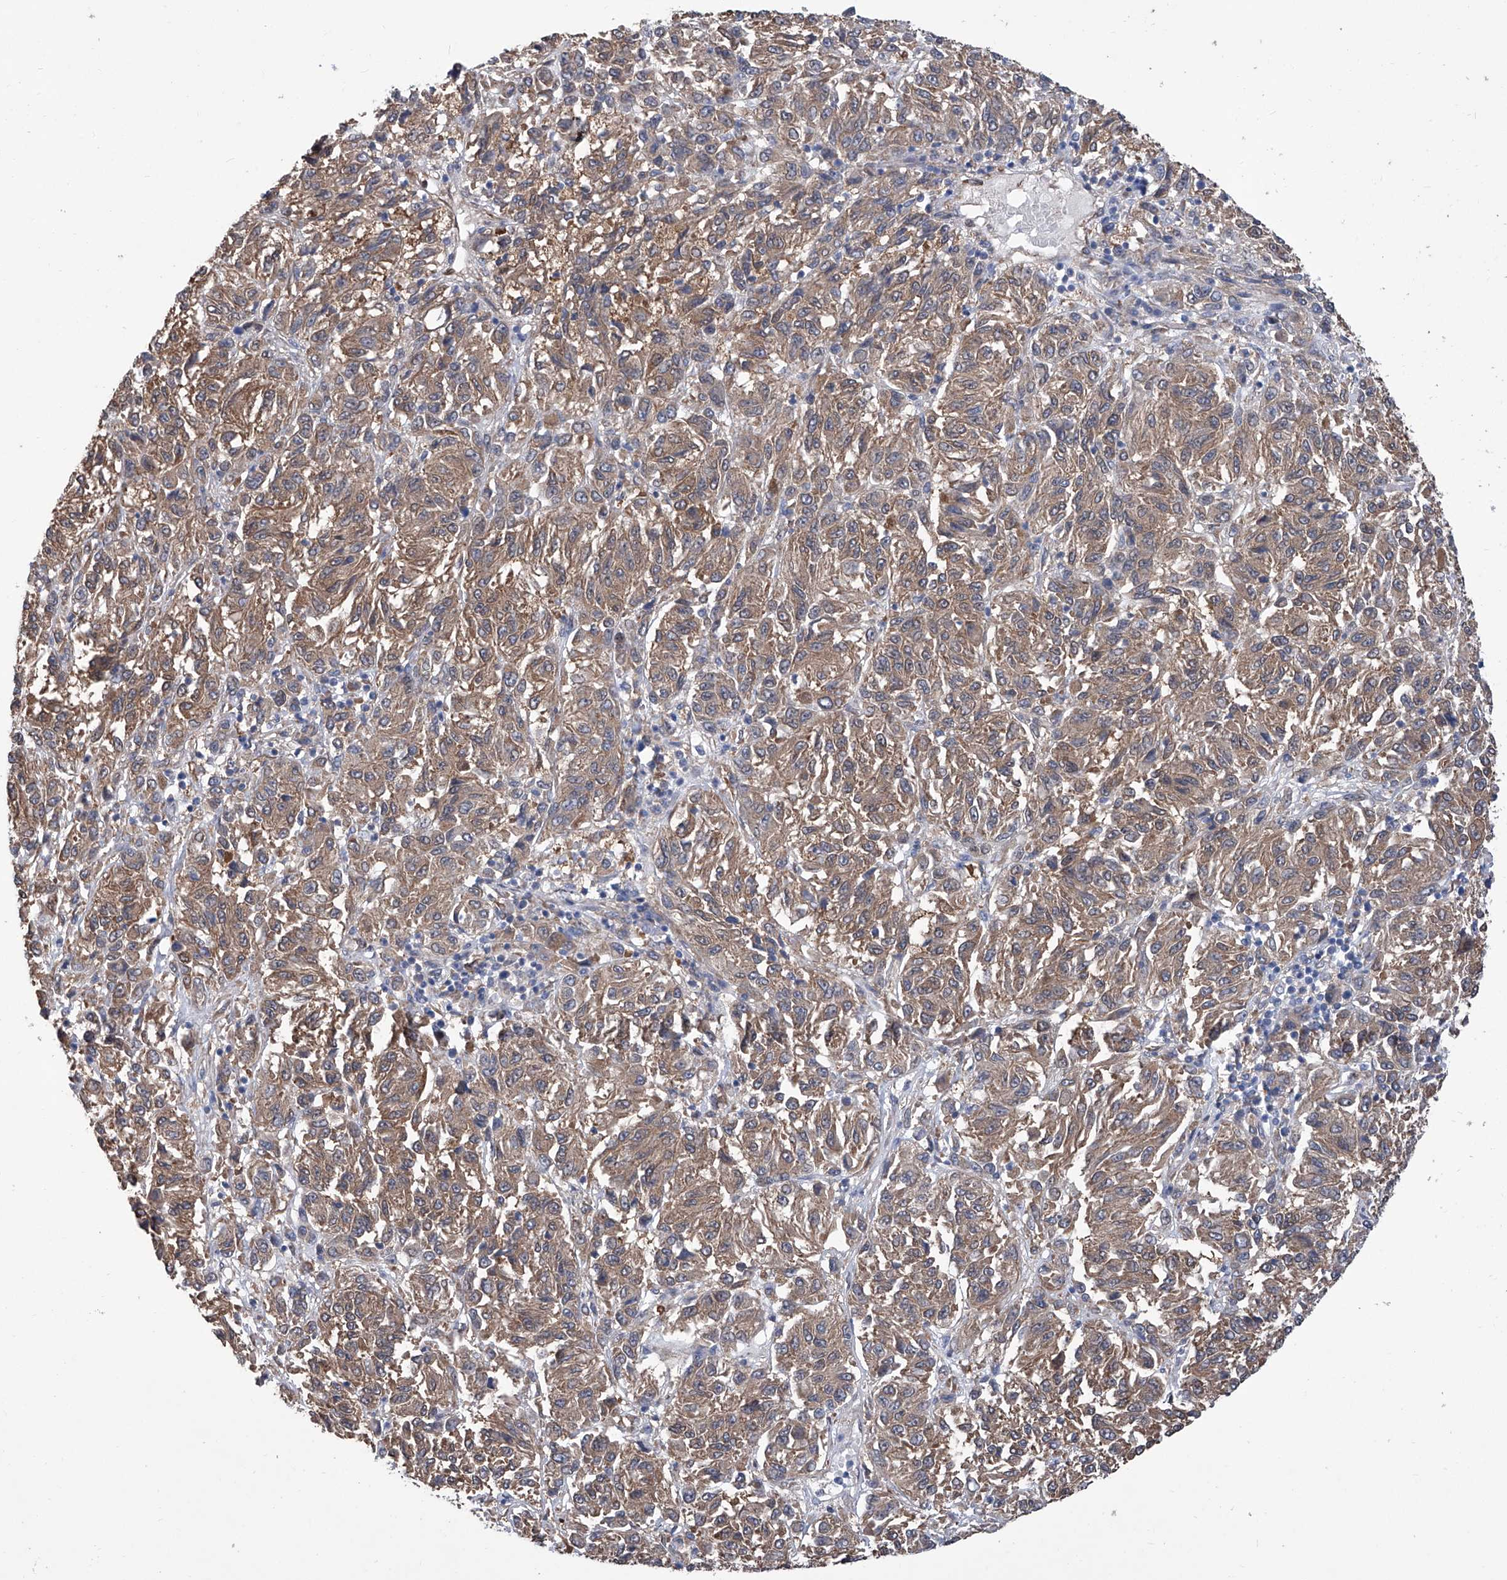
{"staining": {"intensity": "moderate", "quantity": ">75%", "location": "cytoplasmic/membranous"}, "tissue": "melanoma", "cell_type": "Tumor cells", "image_type": "cancer", "snomed": [{"axis": "morphology", "description": "Malignant melanoma, Metastatic site"}, {"axis": "topography", "description": "Lung"}], "caption": "Immunohistochemical staining of melanoma shows medium levels of moderate cytoplasmic/membranous staining in about >75% of tumor cells.", "gene": "SMS", "patient": {"sex": "male", "age": 64}}